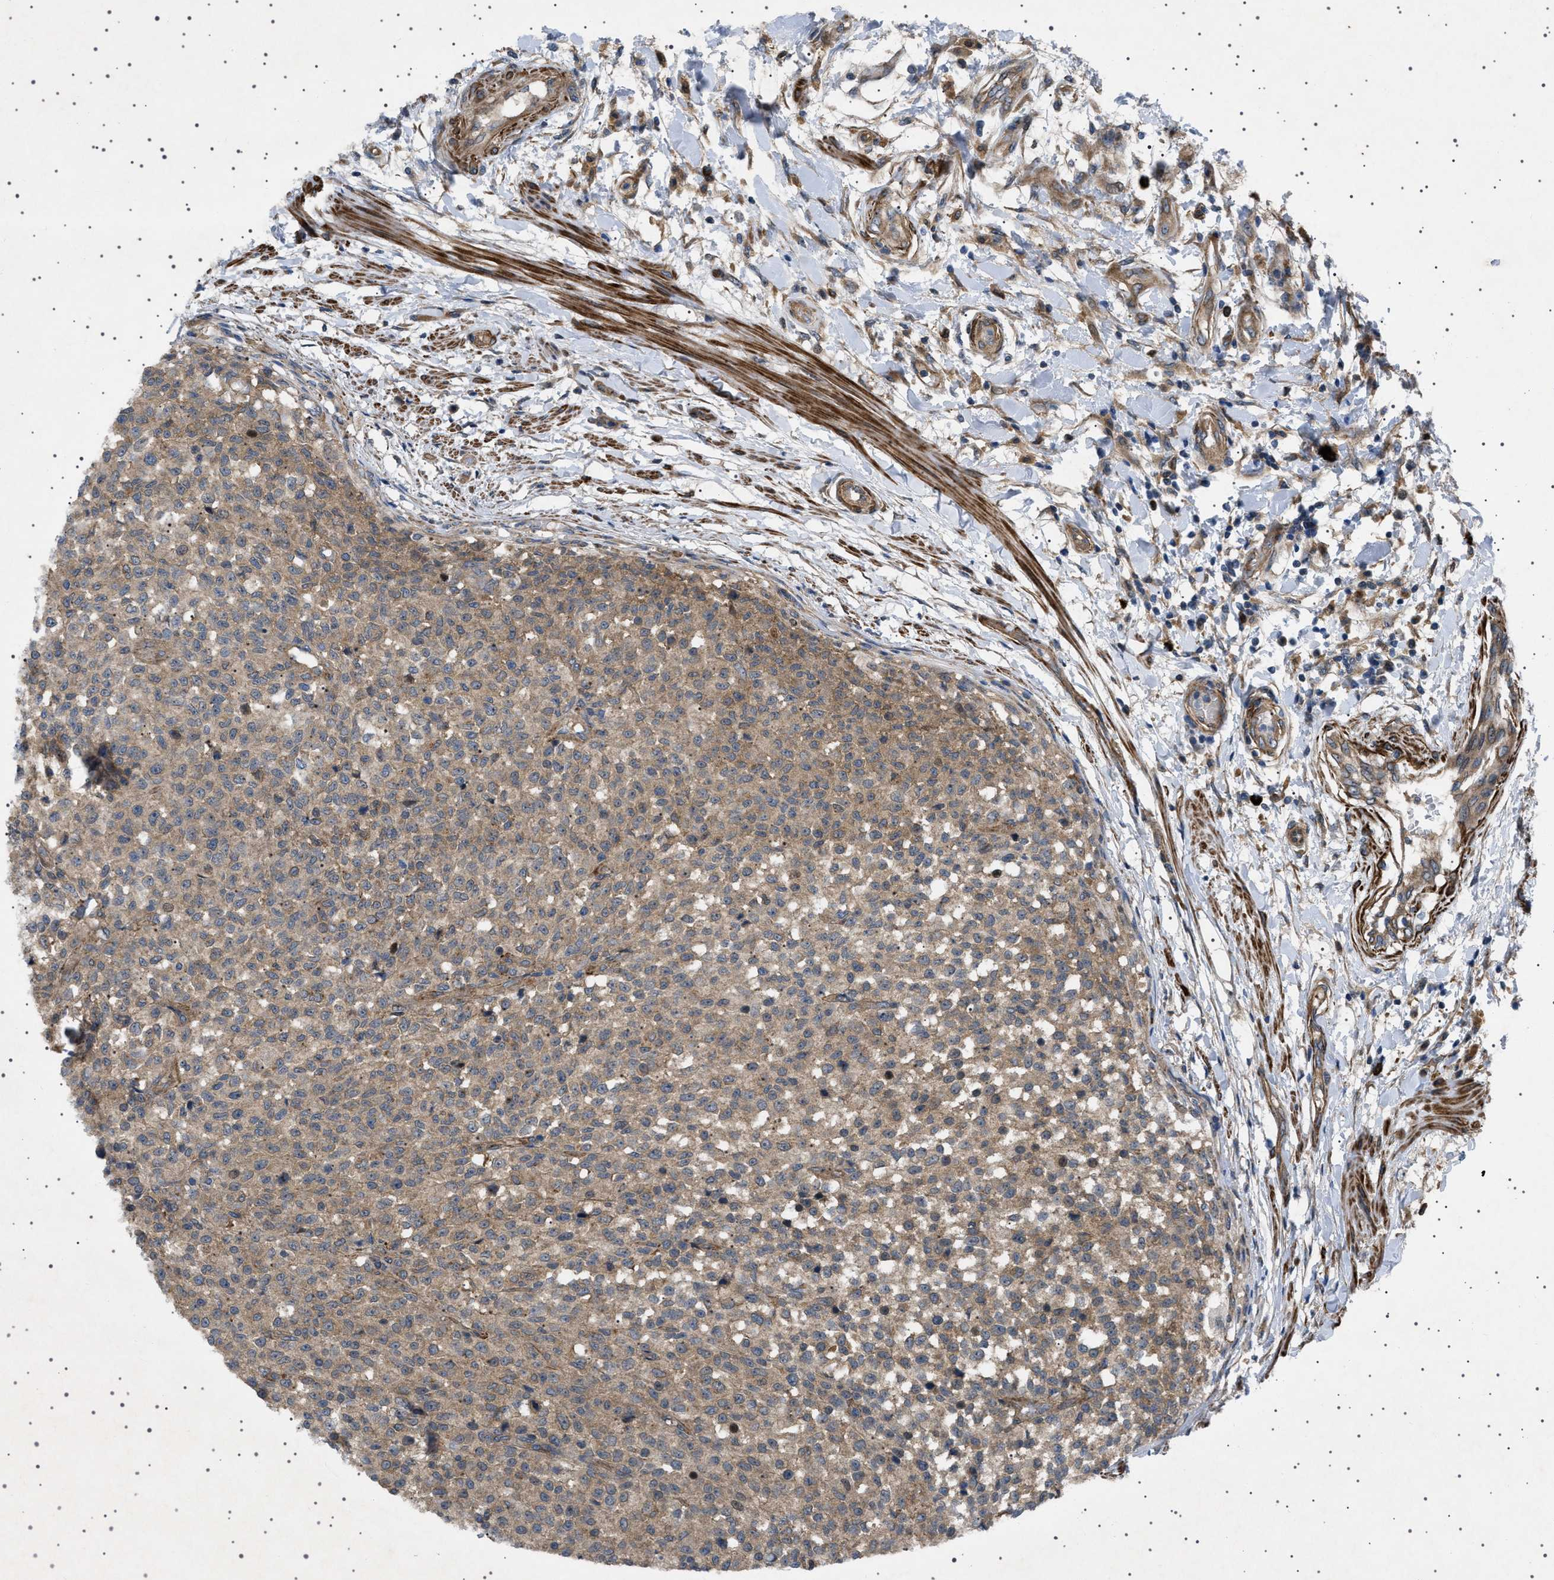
{"staining": {"intensity": "moderate", "quantity": ">75%", "location": "cytoplasmic/membranous"}, "tissue": "testis cancer", "cell_type": "Tumor cells", "image_type": "cancer", "snomed": [{"axis": "morphology", "description": "Seminoma, NOS"}, {"axis": "topography", "description": "Testis"}], "caption": "IHC (DAB) staining of human testis cancer demonstrates moderate cytoplasmic/membranous protein expression in approximately >75% of tumor cells. (DAB = brown stain, brightfield microscopy at high magnification).", "gene": "CCDC186", "patient": {"sex": "male", "age": 59}}